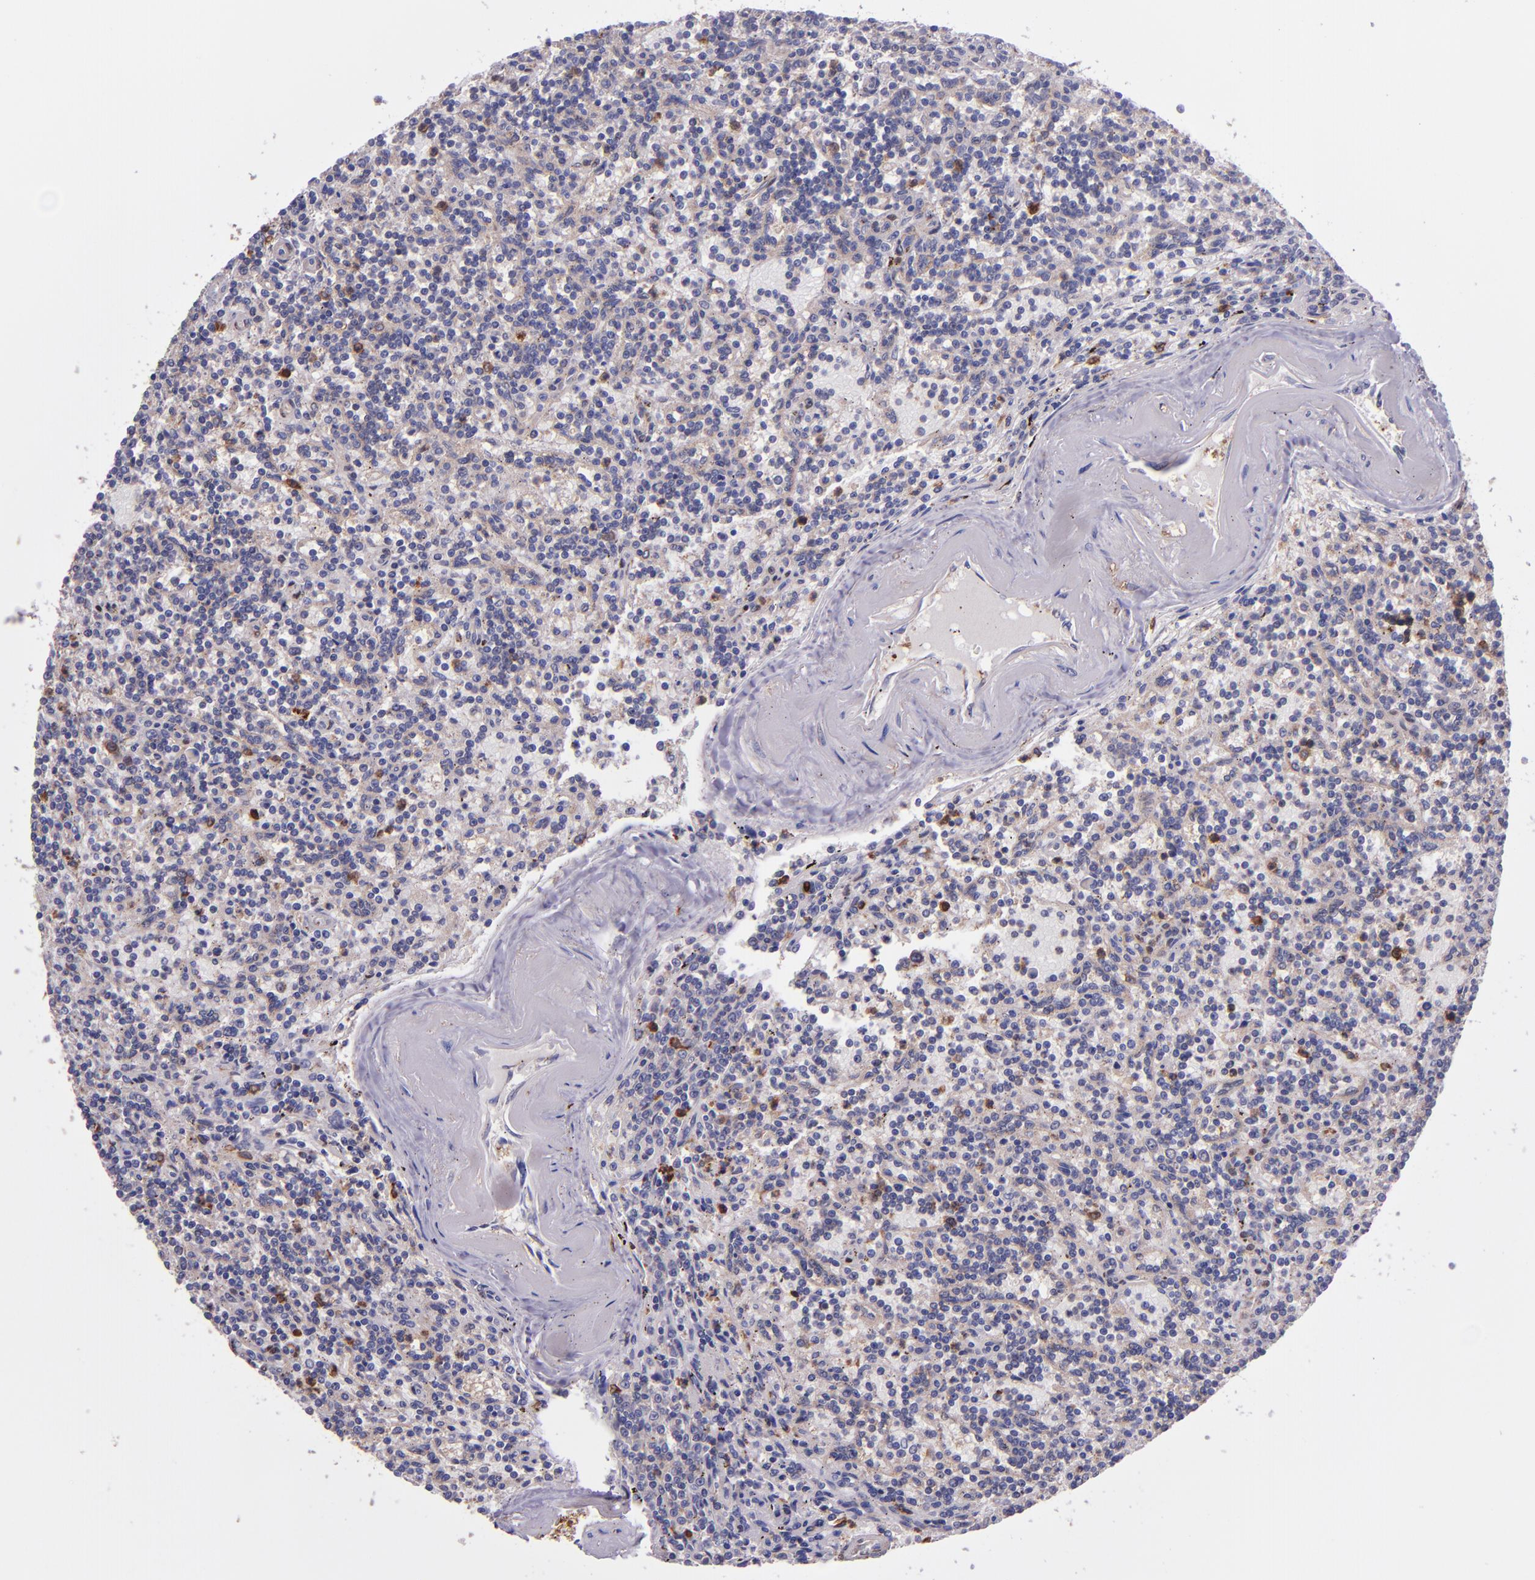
{"staining": {"intensity": "moderate", "quantity": "<25%", "location": "cytoplasmic/membranous"}, "tissue": "lymphoma", "cell_type": "Tumor cells", "image_type": "cancer", "snomed": [{"axis": "morphology", "description": "Malignant lymphoma, non-Hodgkin's type, Low grade"}, {"axis": "topography", "description": "Spleen"}], "caption": "Immunohistochemistry (IHC) micrograph of neoplastic tissue: human lymphoma stained using immunohistochemistry (IHC) demonstrates low levels of moderate protein expression localized specifically in the cytoplasmic/membranous of tumor cells, appearing as a cytoplasmic/membranous brown color.", "gene": "WASHC1", "patient": {"sex": "male", "age": 73}}